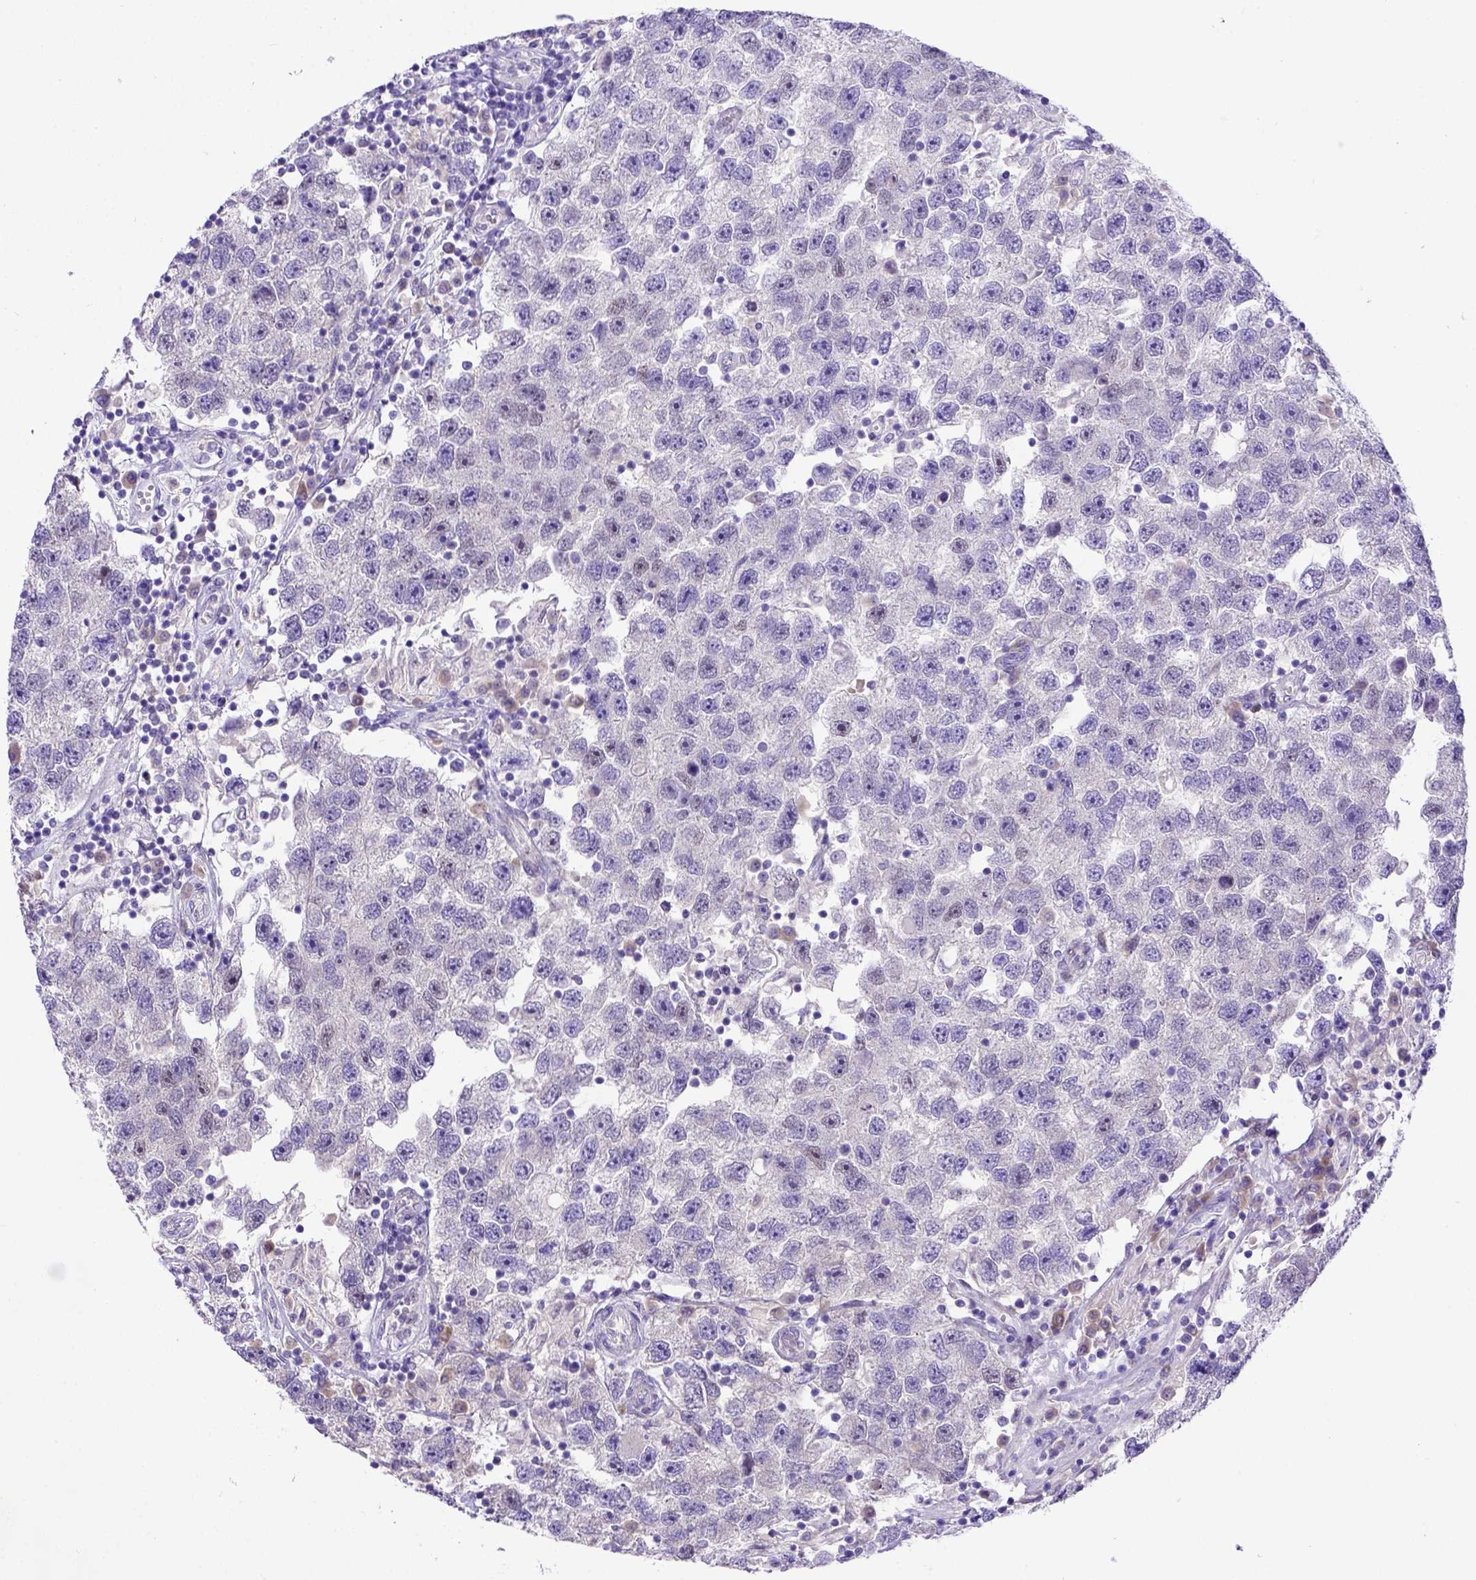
{"staining": {"intensity": "negative", "quantity": "none", "location": "none"}, "tissue": "testis cancer", "cell_type": "Tumor cells", "image_type": "cancer", "snomed": [{"axis": "morphology", "description": "Seminoma, NOS"}, {"axis": "topography", "description": "Testis"}], "caption": "A high-resolution photomicrograph shows immunohistochemistry (IHC) staining of testis cancer, which displays no significant expression in tumor cells. (DAB IHC visualized using brightfield microscopy, high magnification).", "gene": "CFAP300", "patient": {"sex": "male", "age": 26}}